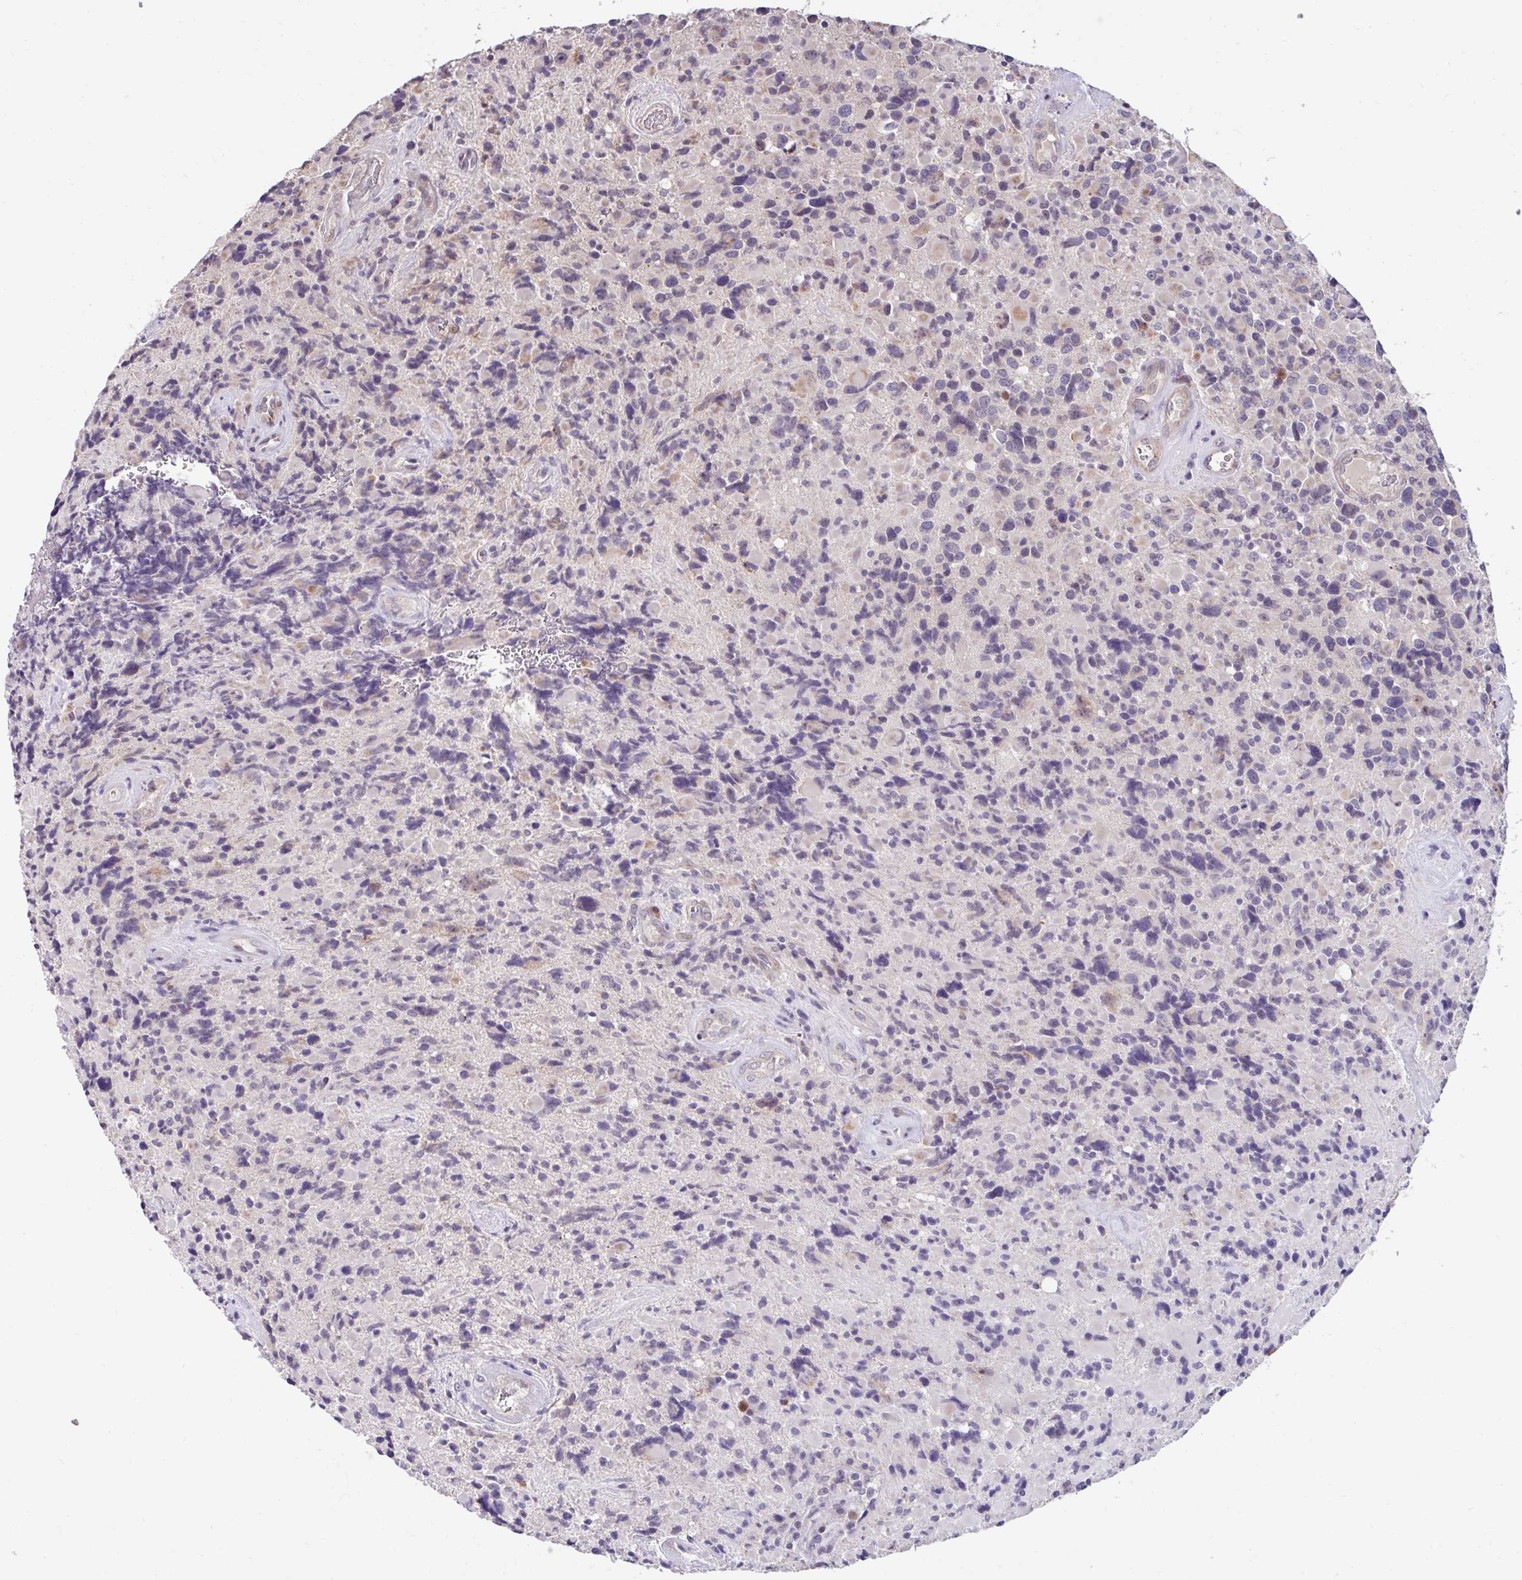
{"staining": {"intensity": "weak", "quantity": "<25%", "location": "cytoplasmic/membranous"}, "tissue": "glioma", "cell_type": "Tumor cells", "image_type": "cancer", "snomed": [{"axis": "morphology", "description": "Glioma, malignant, High grade"}, {"axis": "topography", "description": "Brain"}], "caption": "An image of human malignant high-grade glioma is negative for staining in tumor cells.", "gene": "NT5C1B", "patient": {"sex": "female", "age": 40}}